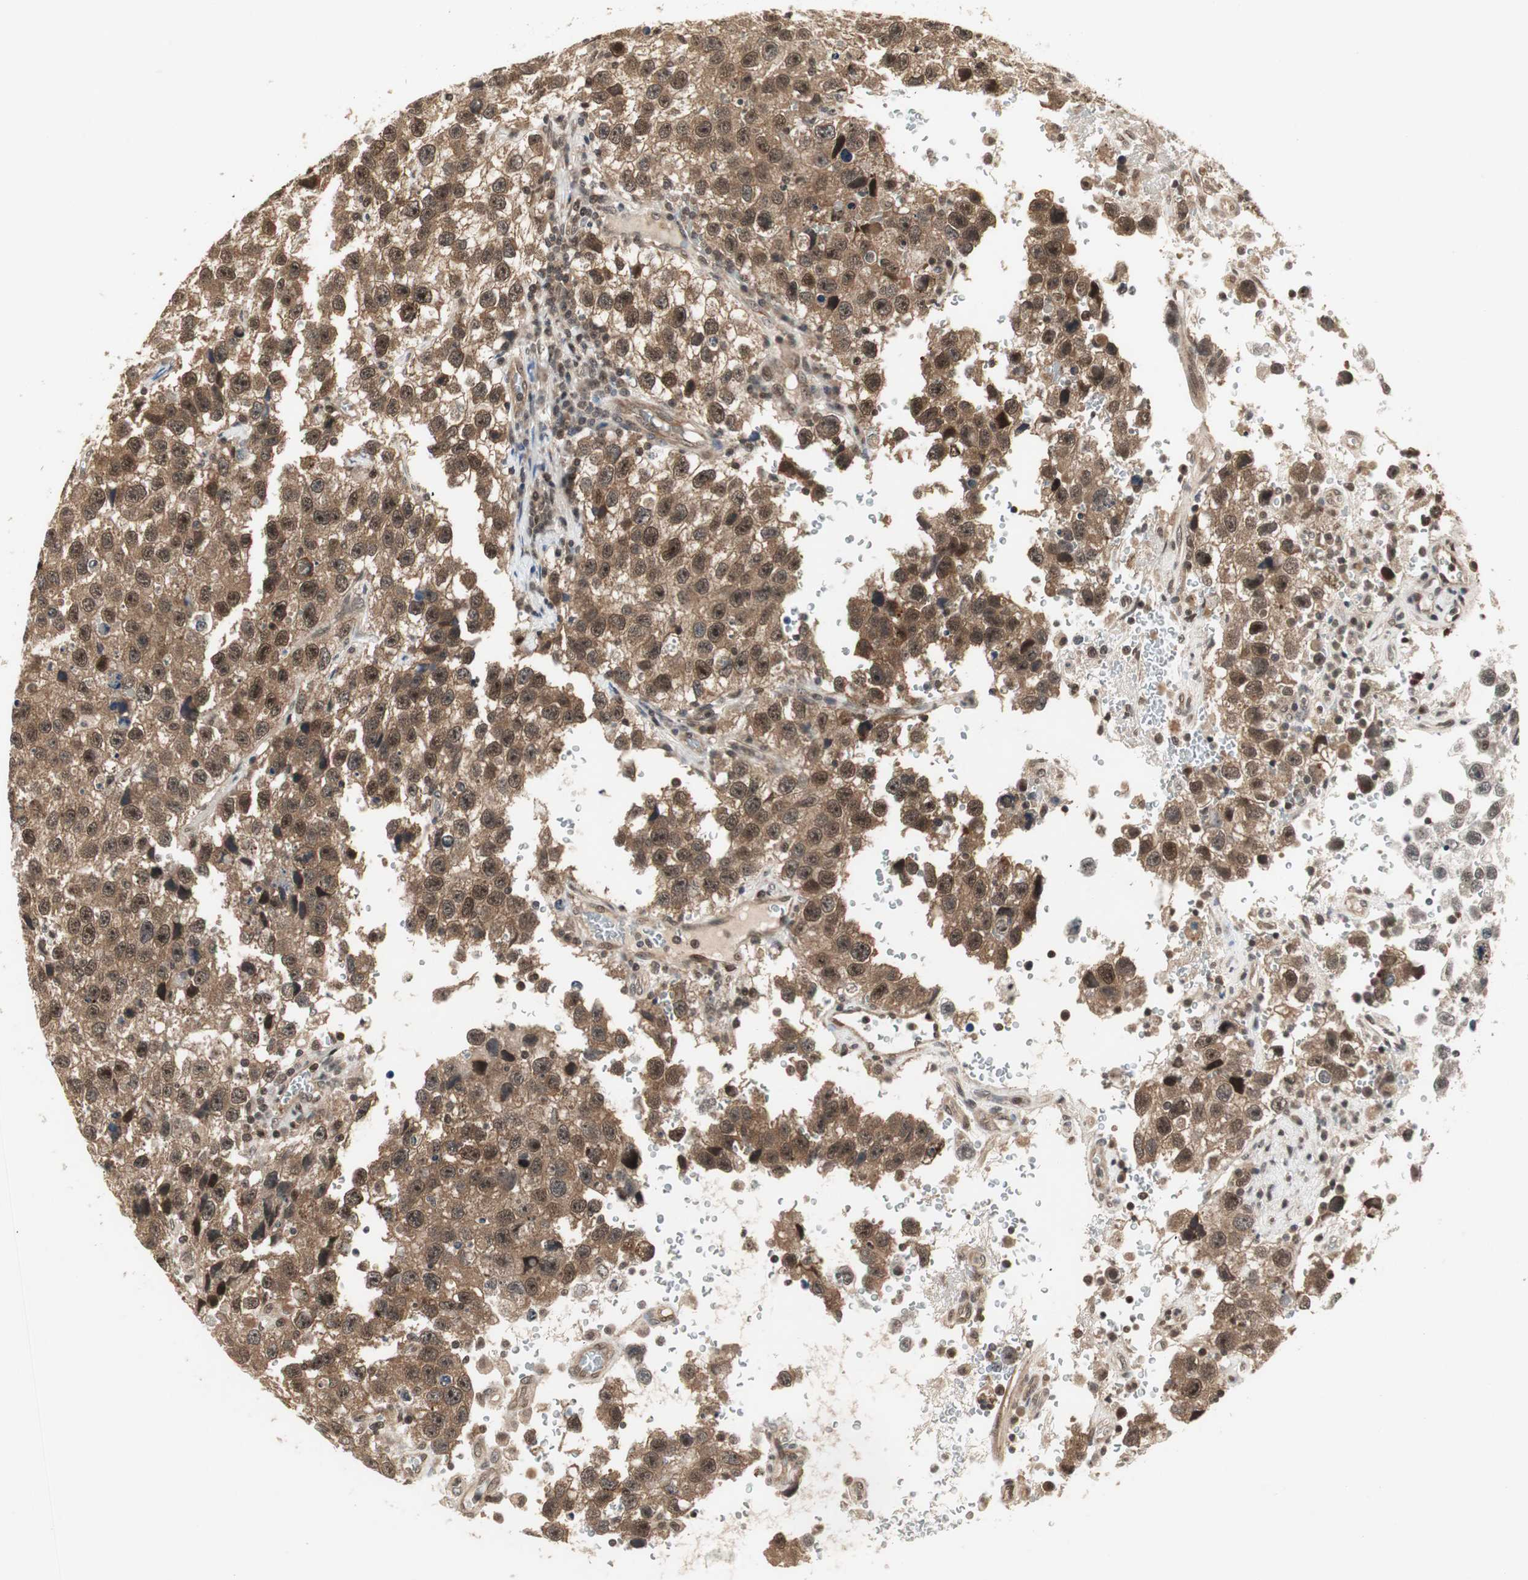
{"staining": {"intensity": "moderate", "quantity": ">75%", "location": "cytoplasmic/membranous,nuclear"}, "tissue": "testis cancer", "cell_type": "Tumor cells", "image_type": "cancer", "snomed": [{"axis": "morphology", "description": "Seminoma, NOS"}, {"axis": "topography", "description": "Testis"}], "caption": "Immunohistochemical staining of seminoma (testis) exhibits medium levels of moderate cytoplasmic/membranous and nuclear protein positivity in about >75% of tumor cells.", "gene": "CSNK2B", "patient": {"sex": "male", "age": 33}}